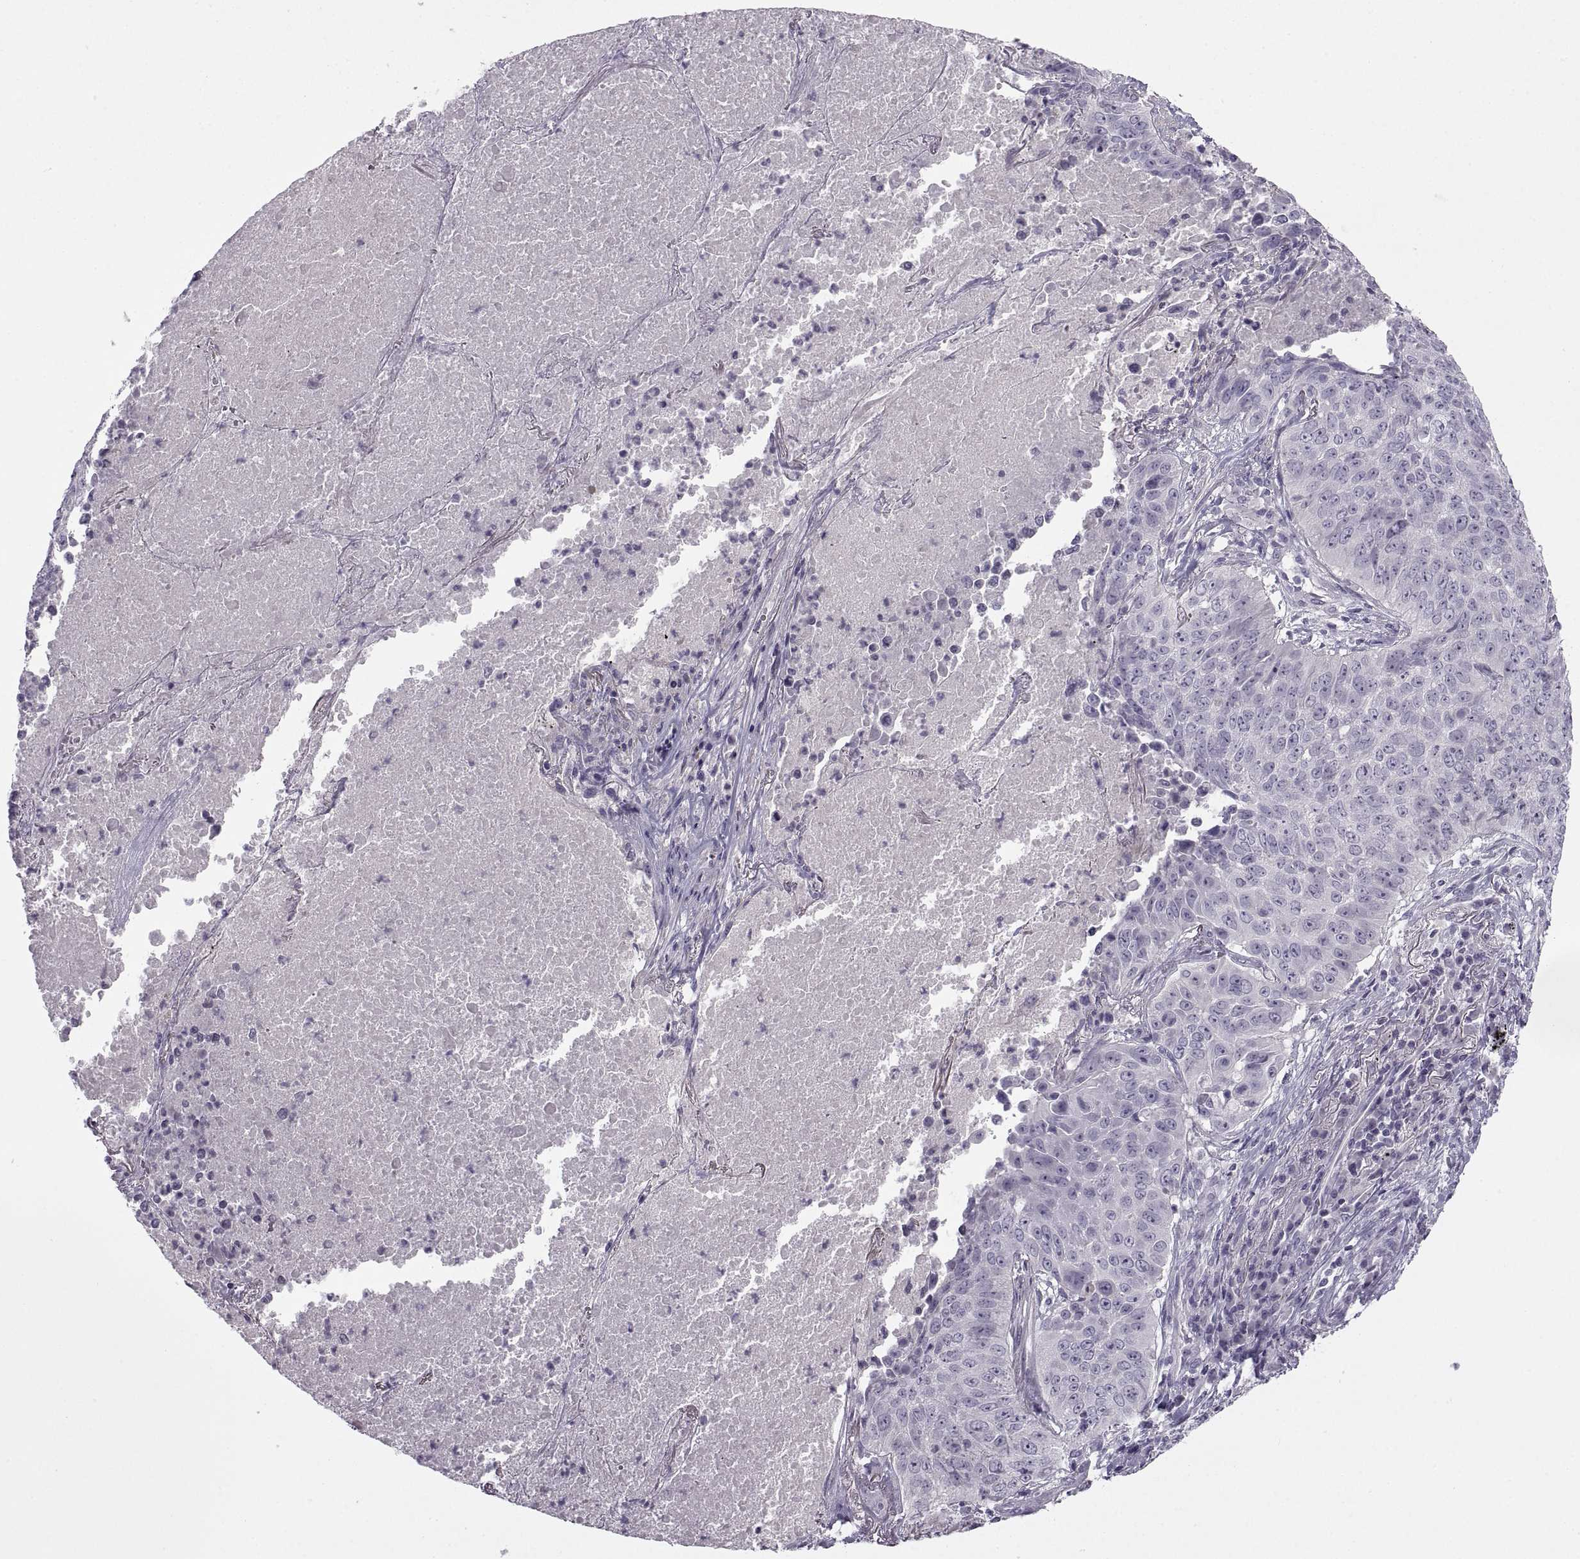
{"staining": {"intensity": "negative", "quantity": "none", "location": "none"}, "tissue": "lung cancer", "cell_type": "Tumor cells", "image_type": "cancer", "snomed": [{"axis": "morphology", "description": "Normal tissue, NOS"}, {"axis": "morphology", "description": "Squamous cell carcinoma, NOS"}, {"axis": "topography", "description": "Bronchus"}, {"axis": "topography", "description": "Lung"}], "caption": "A micrograph of lung squamous cell carcinoma stained for a protein shows no brown staining in tumor cells.", "gene": "BSPH1", "patient": {"sex": "male", "age": 64}}